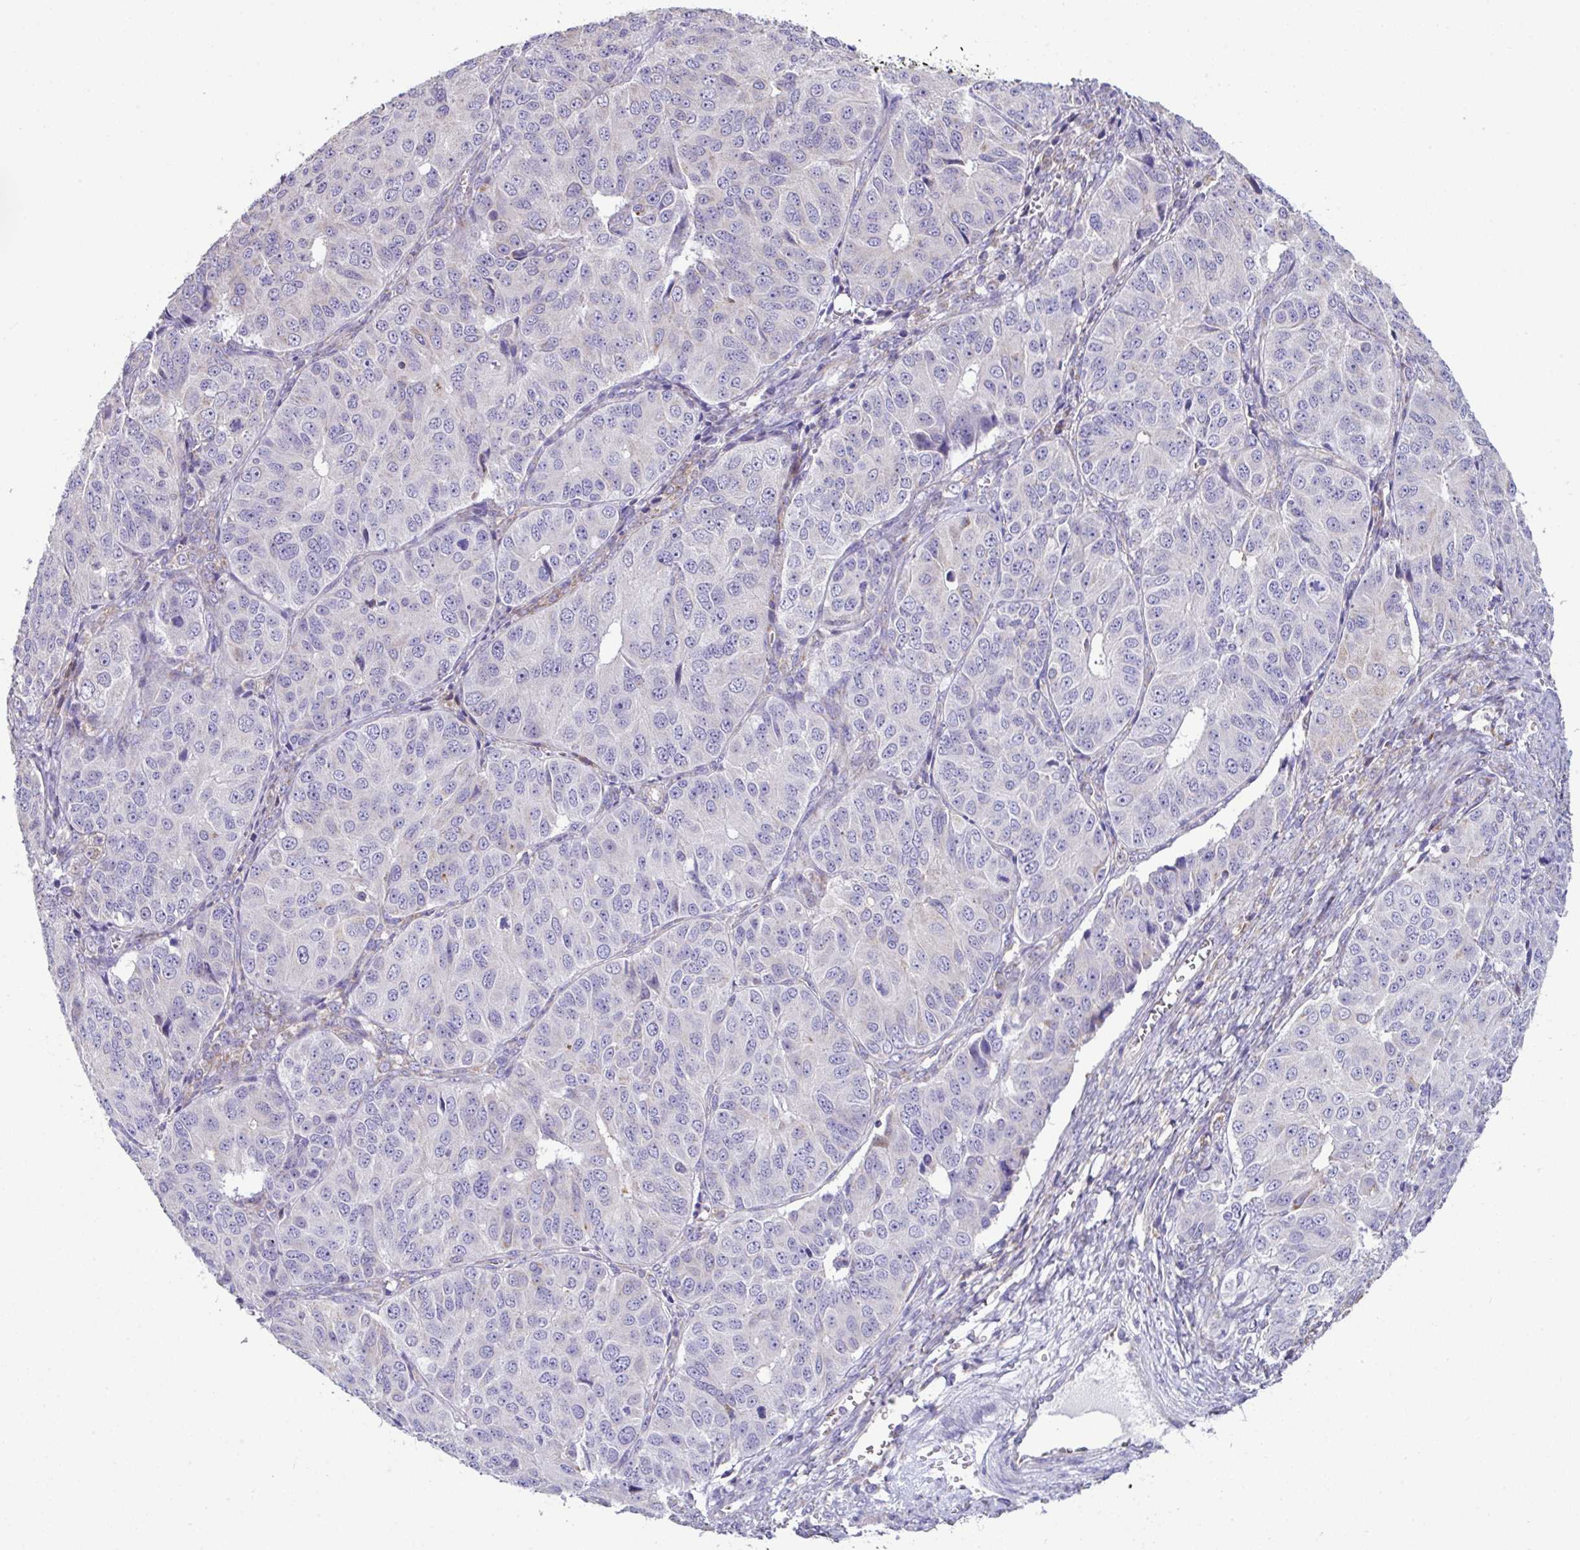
{"staining": {"intensity": "negative", "quantity": "none", "location": "none"}, "tissue": "ovarian cancer", "cell_type": "Tumor cells", "image_type": "cancer", "snomed": [{"axis": "morphology", "description": "Carcinoma, endometroid"}, {"axis": "topography", "description": "Ovary"}], "caption": "IHC micrograph of human ovarian cancer stained for a protein (brown), which demonstrates no positivity in tumor cells.", "gene": "DOK7", "patient": {"sex": "female", "age": 51}}